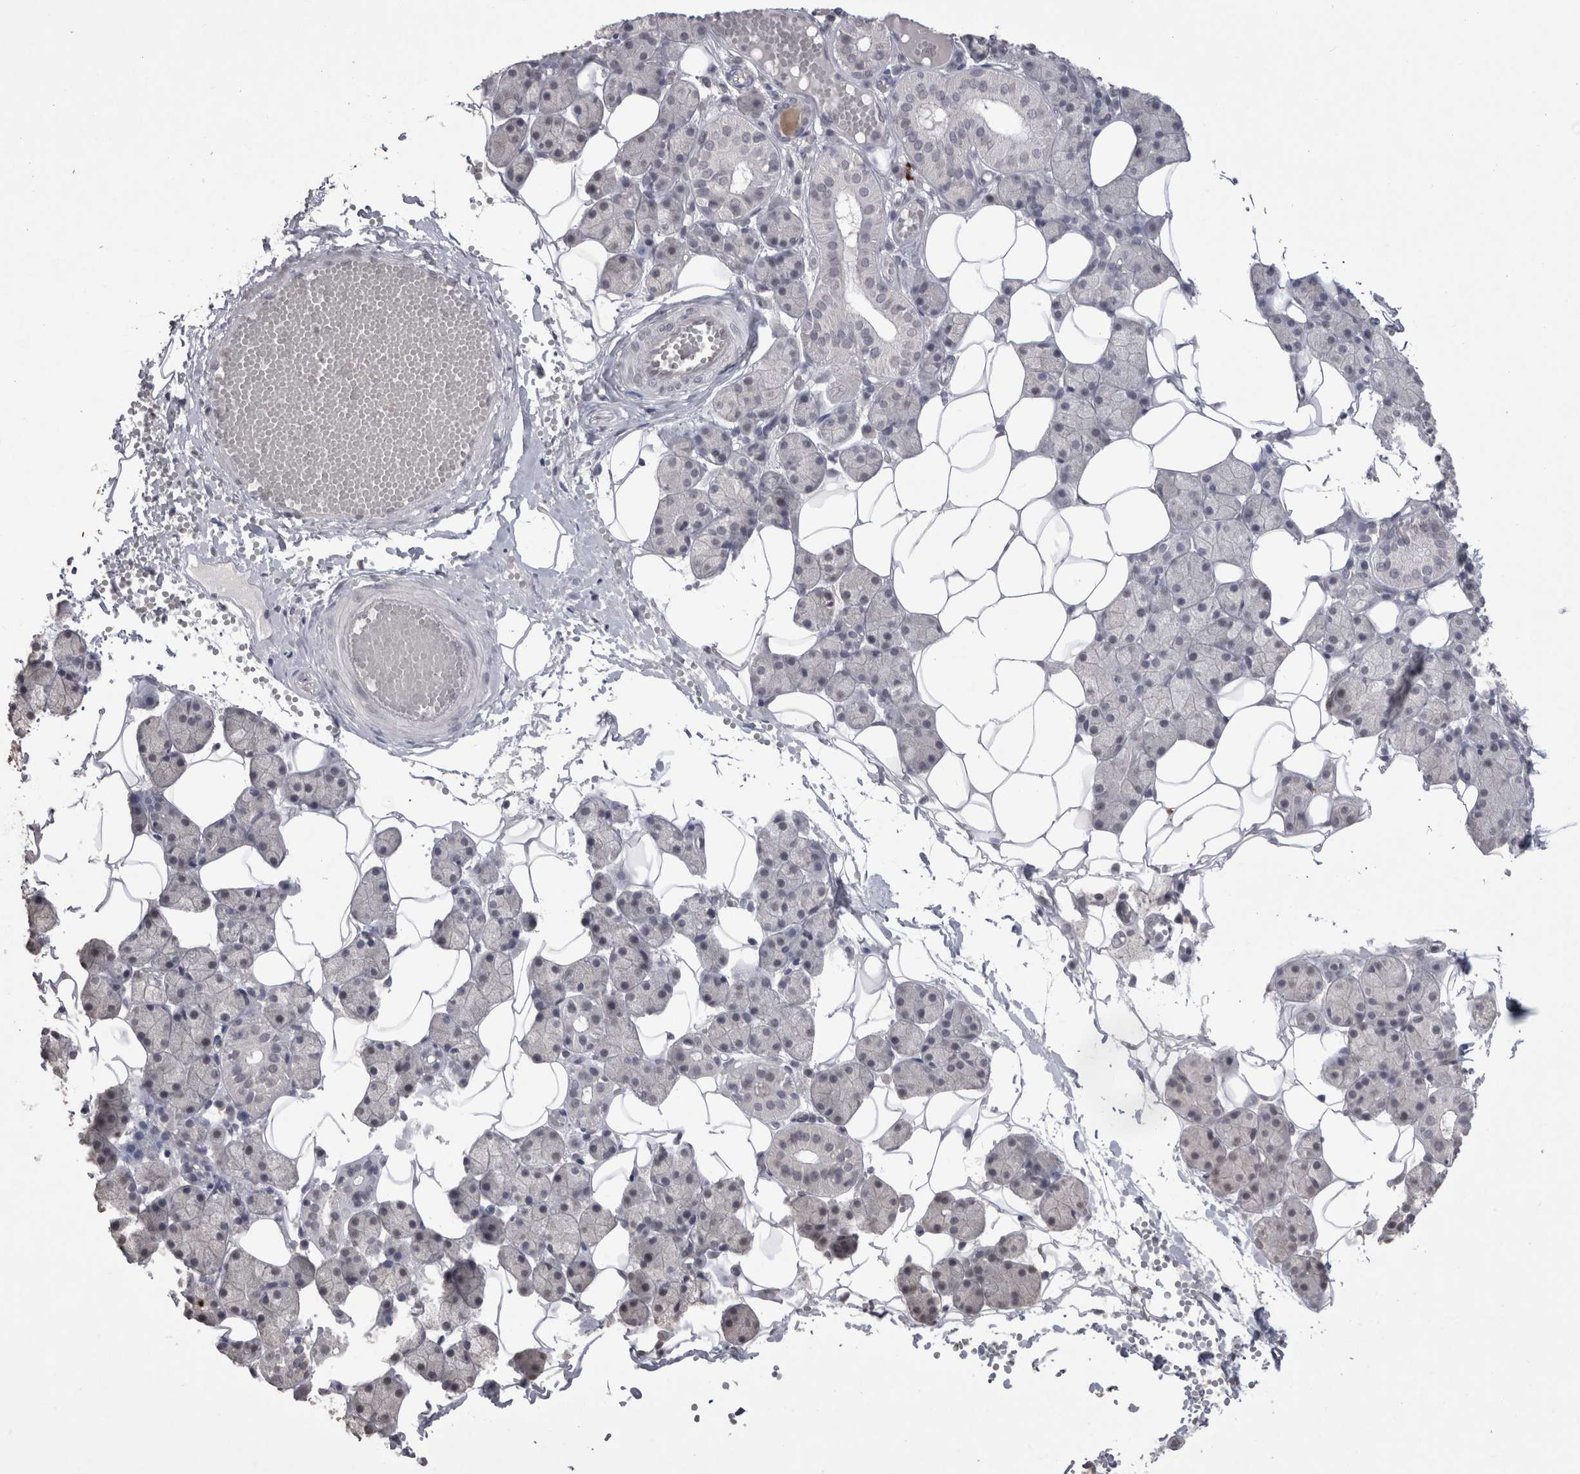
{"staining": {"intensity": "negative", "quantity": "none", "location": "none"}, "tissue": "salivary gland", "cell_type": "Glandular cells", "image_type": "normal", "snomed": [{"axis": "morphology", "description": "Normal tissue, NOS"}, {"axis": "topography", "description": "Salivary gland"}], "caption": "There is no significant expression in glandular cells of salivary gland. (Brightfield microscopy of DAB (3,3'-diaminobenzidine) immunohistochemistry at high magnification).", "gene": "DDX4", "patient": {"sex": "female", "age": 33}}